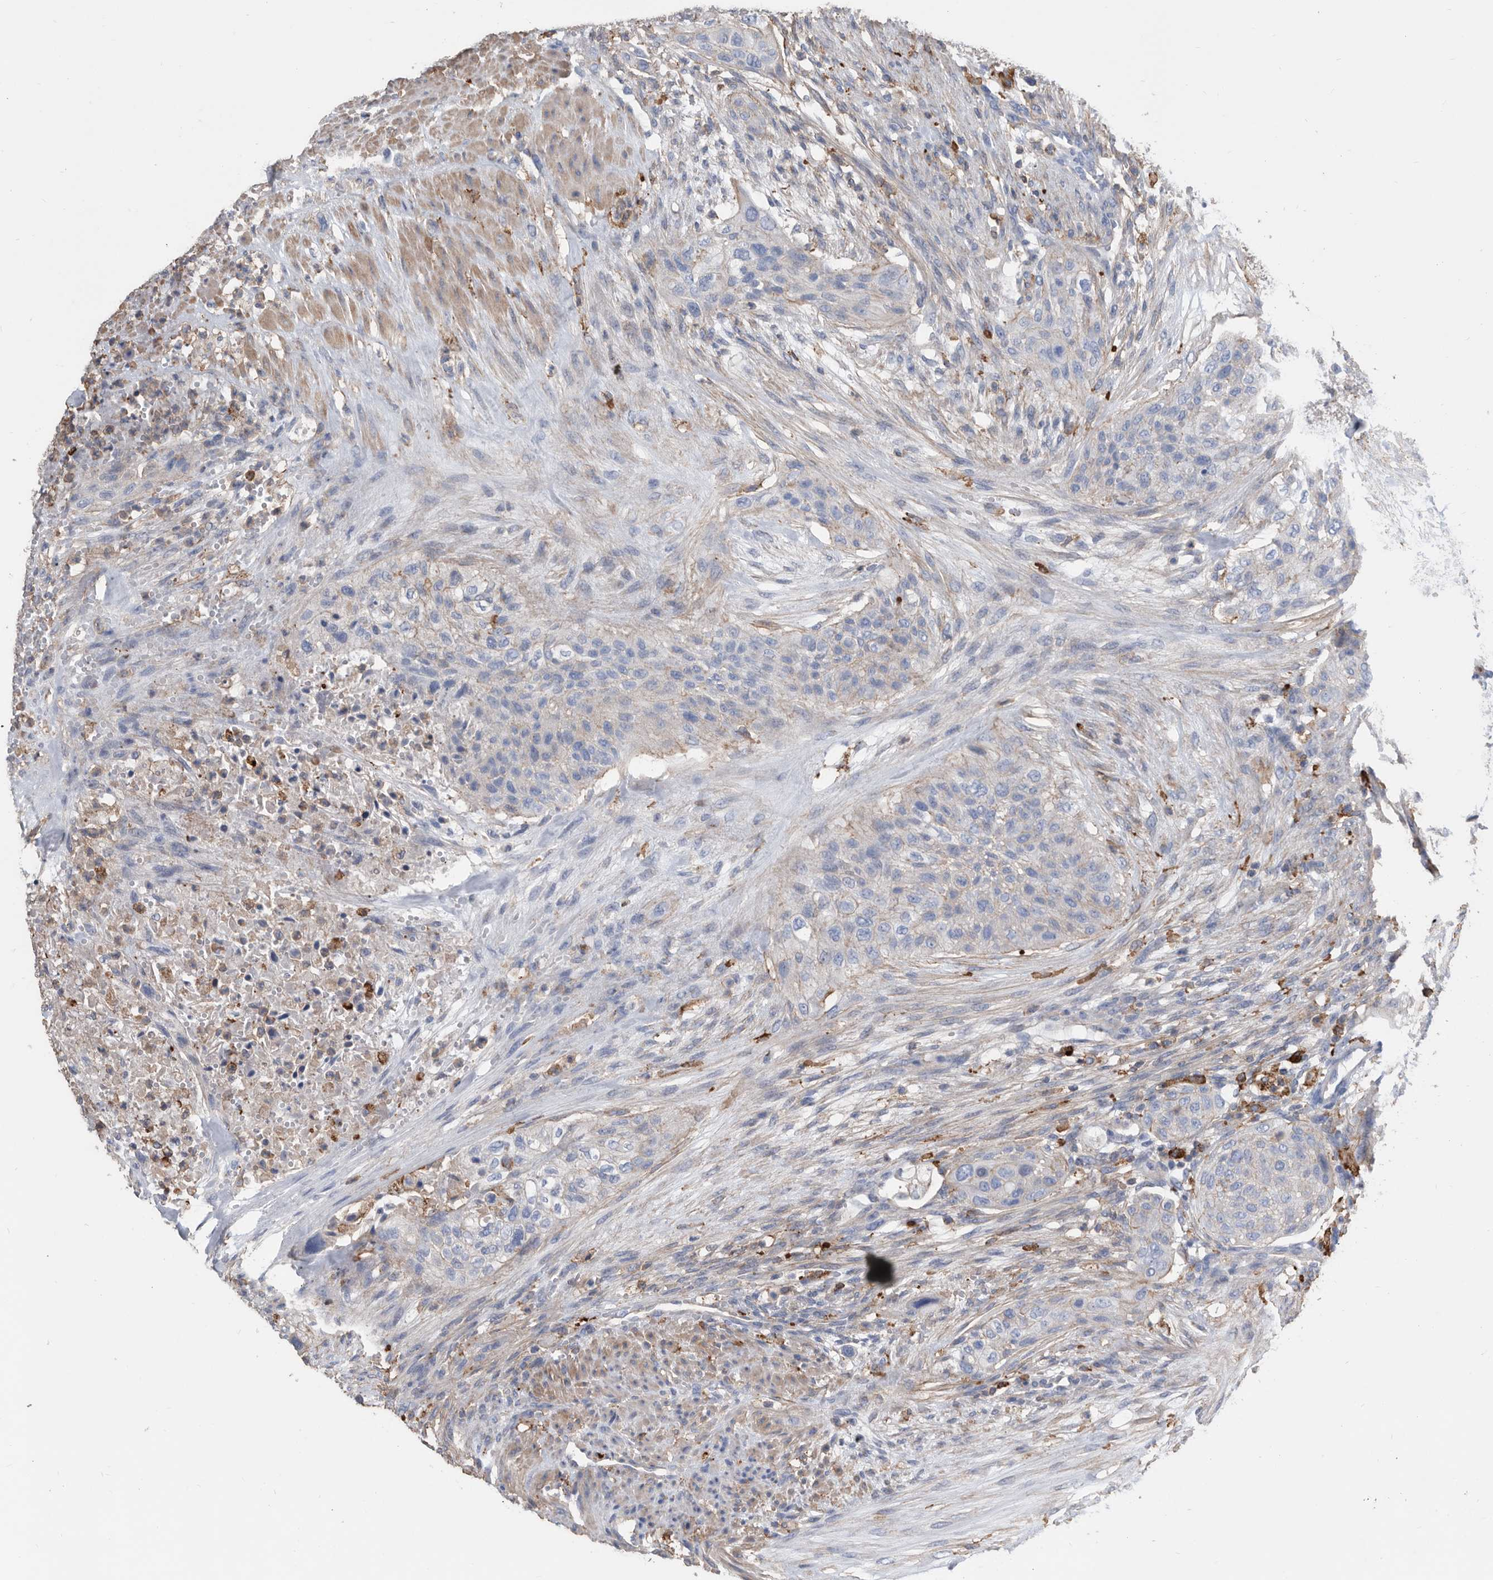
{"staining": {"intensity": "weak", "quantity": "<25%", "location": "cytoplasmic/membranous"}, "tissue": "urothelial cancer", "cell_type": "Tumor cells", "image_type": "cancer", "snomed": [{"axis": "morphology", "description": "Urothelial carcinoma, High grade"}, {"axis": "topography", "description": "Urinary bladder"}], "caption": "This is a image of immunohistochemistry staining of urothelial carcinoma (high-grade), which shows no positivity in tumor cells. Nuclei are stained in blue.", "gene": "MS4A4A", "patient": {"sex": "male", "age": 35}}